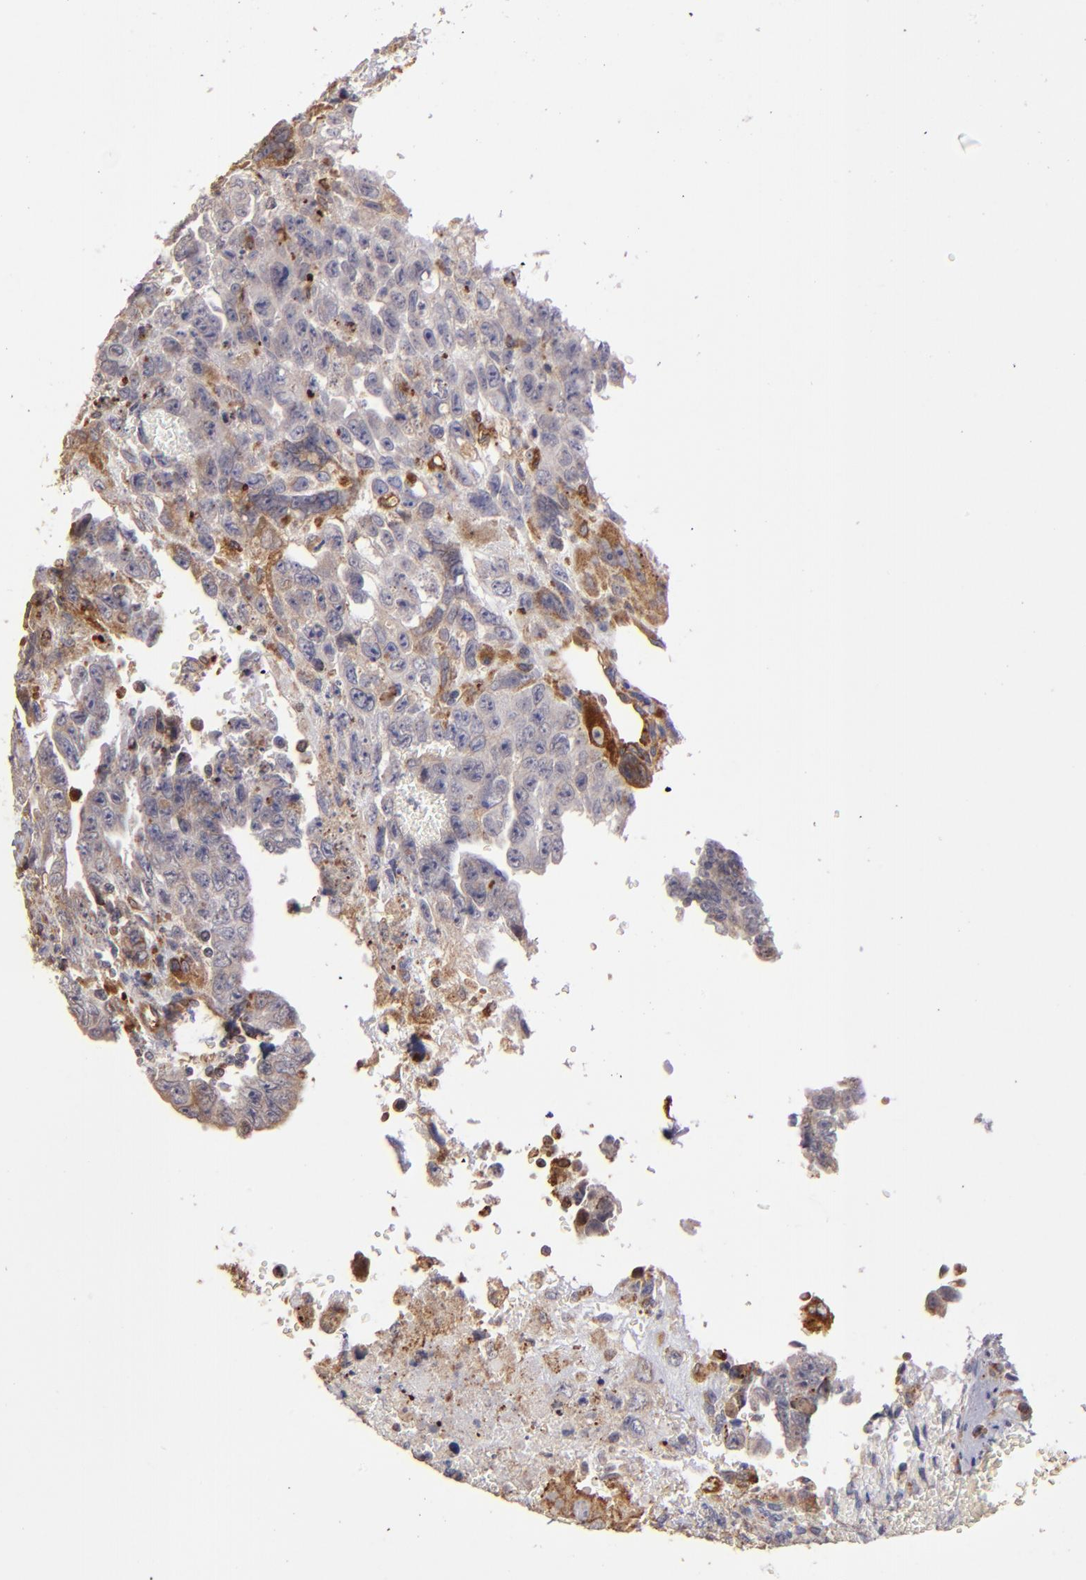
{"staining": {"intensity": "weak", "quantity": ">75%", "location": "cytoplasmic/membranous"}, "tissue": "testis cancer", "cell_type": "Tumor cells", "image_type": "cancer", "snomed": [{"axis": "morphology", "description": "Carcinoma, Embryonal, NOS"}, {"axis": "topography", "description": "Testis"}], "caption": "Protein staining of embryonal carcinoma (testis) tissue demonstrates weak cytoplasmic/membranous expression in approximately >75% of tumor cells. (DAB IHC with brightfield microscopy, high magnification).", "gene": "IFIH1", "patient": {"sex": "male", "age": 28}}